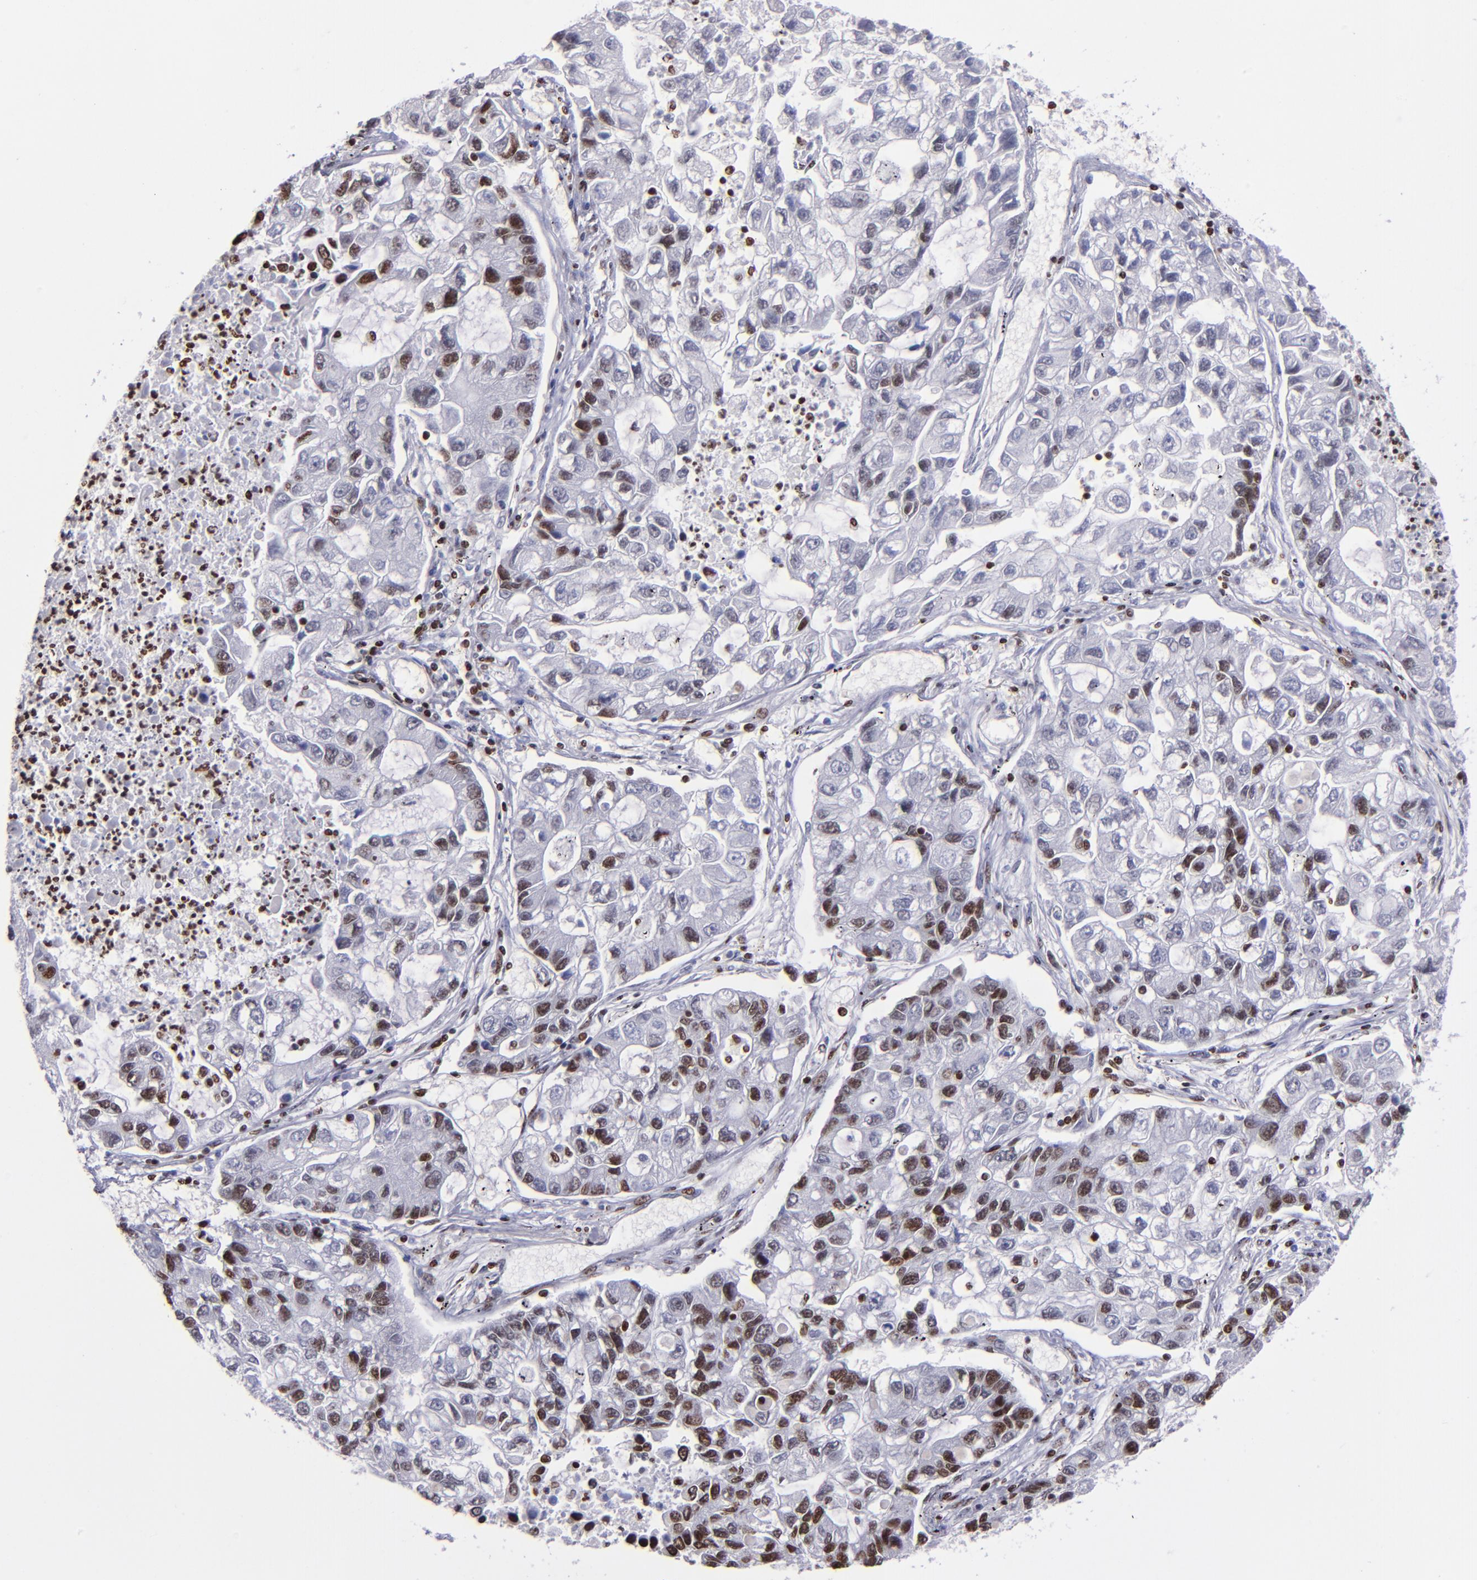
{"staining": {"intensity": "moderate", "quantity": "25%-75%", "location": "nuclear"}, "tissue": "lung cancer", "cell_type": "Tumor cells", "image_type": "cancer", "snomed": [{"axis": "morphology", "description": "Adenocarcinoma, NOS"}, {"axis": "topography", "description": "Lung"}], "caption": "Protein staining of lung adenocarcinoma tissue demonstrates moderate nuclear staining in about 25%-75% of tumor cells.", "gene": "CDKL5", "patient": {"sex": "female", "age": 51}}